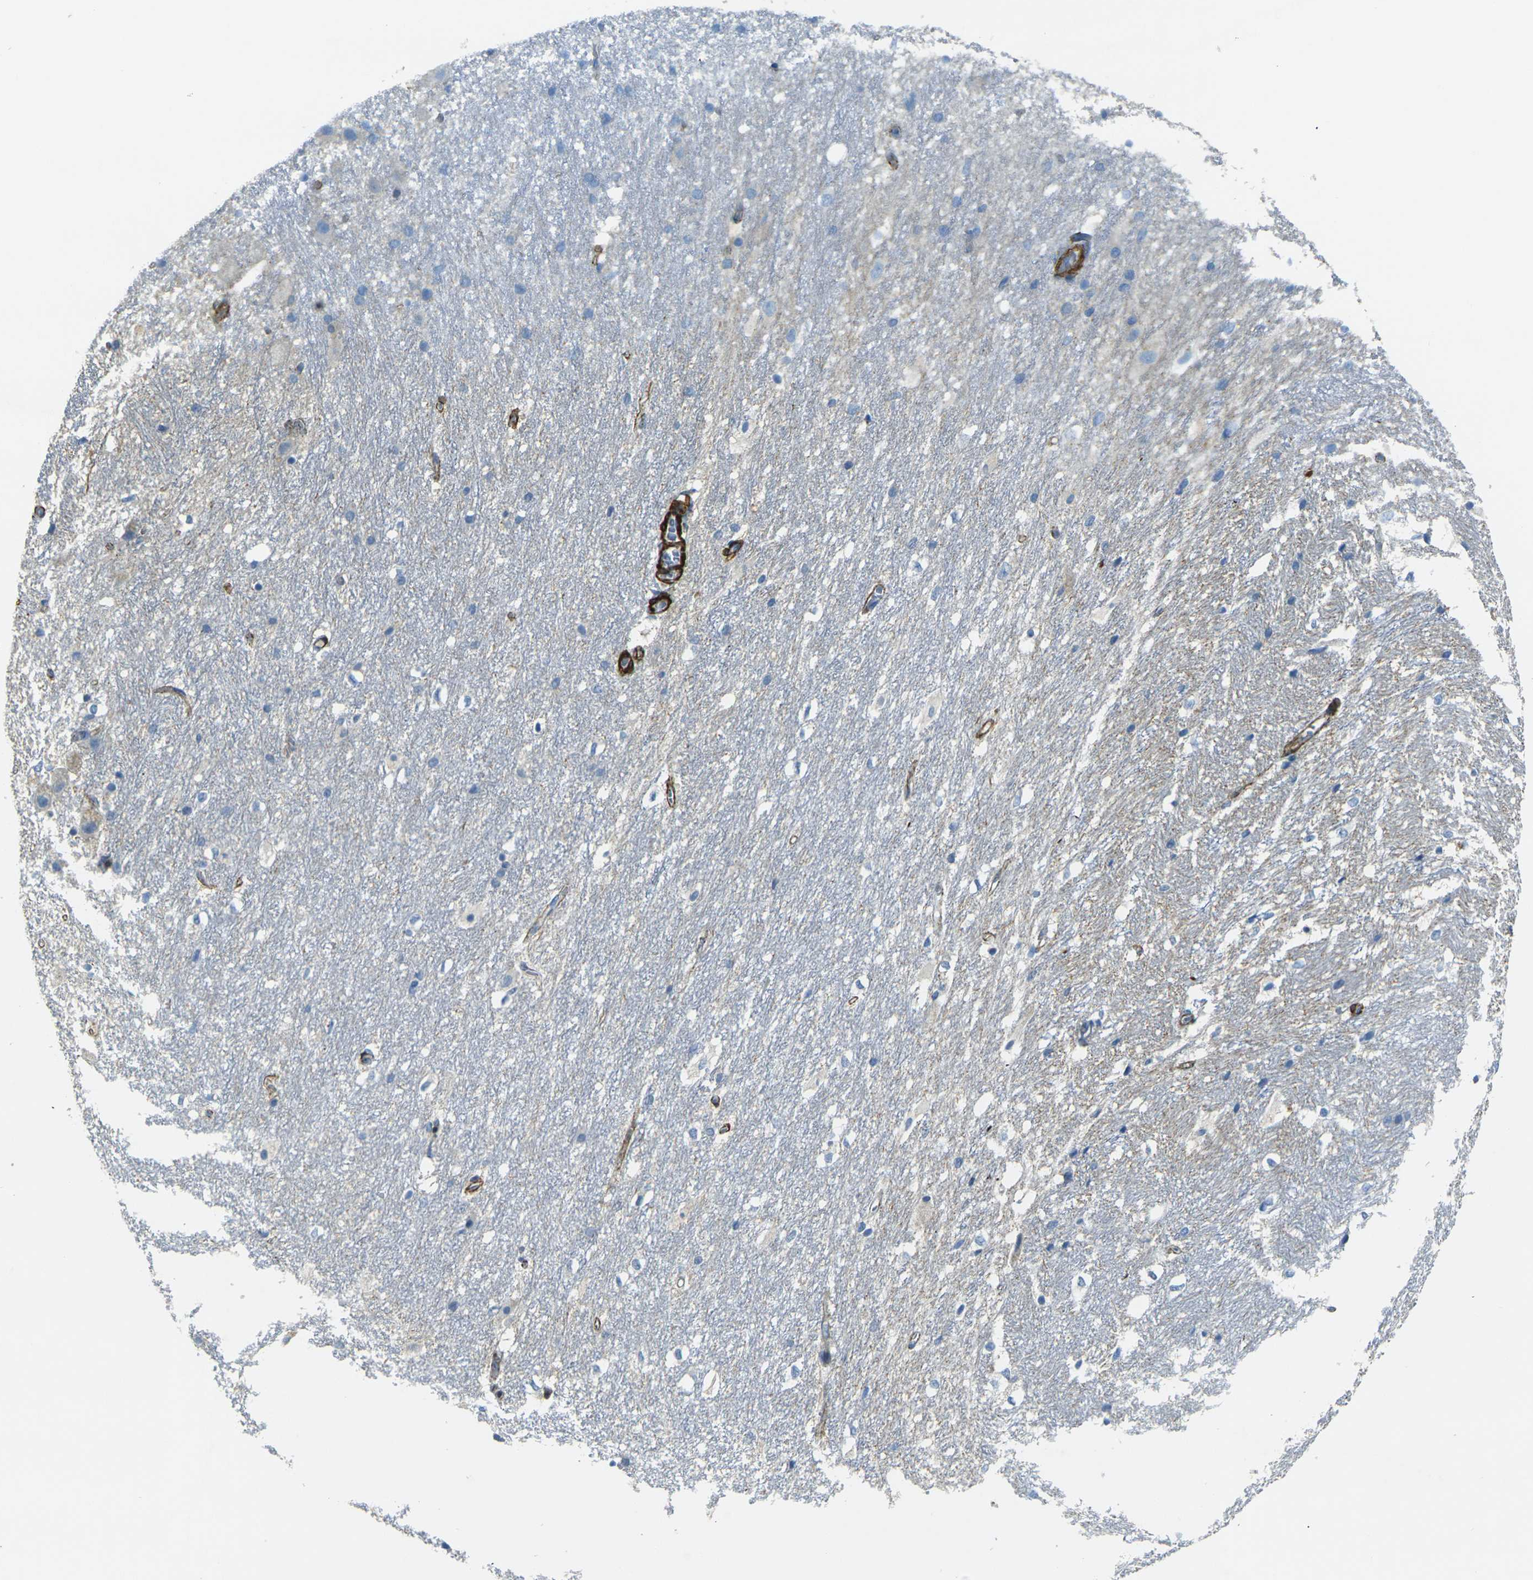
{"staining": {"intensity": "negative", "quantity": "none", "location": "none"}, "tissue": "hippocampus", "cell_type": "Glial cells", "image_type": "normal", "snomed": [{"axis": "morphology", "description": "Normal tissue, NOS"}, {"axis": "topography", "description": "Hippocampus"}], "caption": "DAB immunohistochemical staining of unremarkable hippocampus exhibits no significant staining in glial cells. (Brightfield microscopy of DAB IHC at high magnification).", "gene": "EPHA7", "patient": {"sex": "female", "age": 19}}